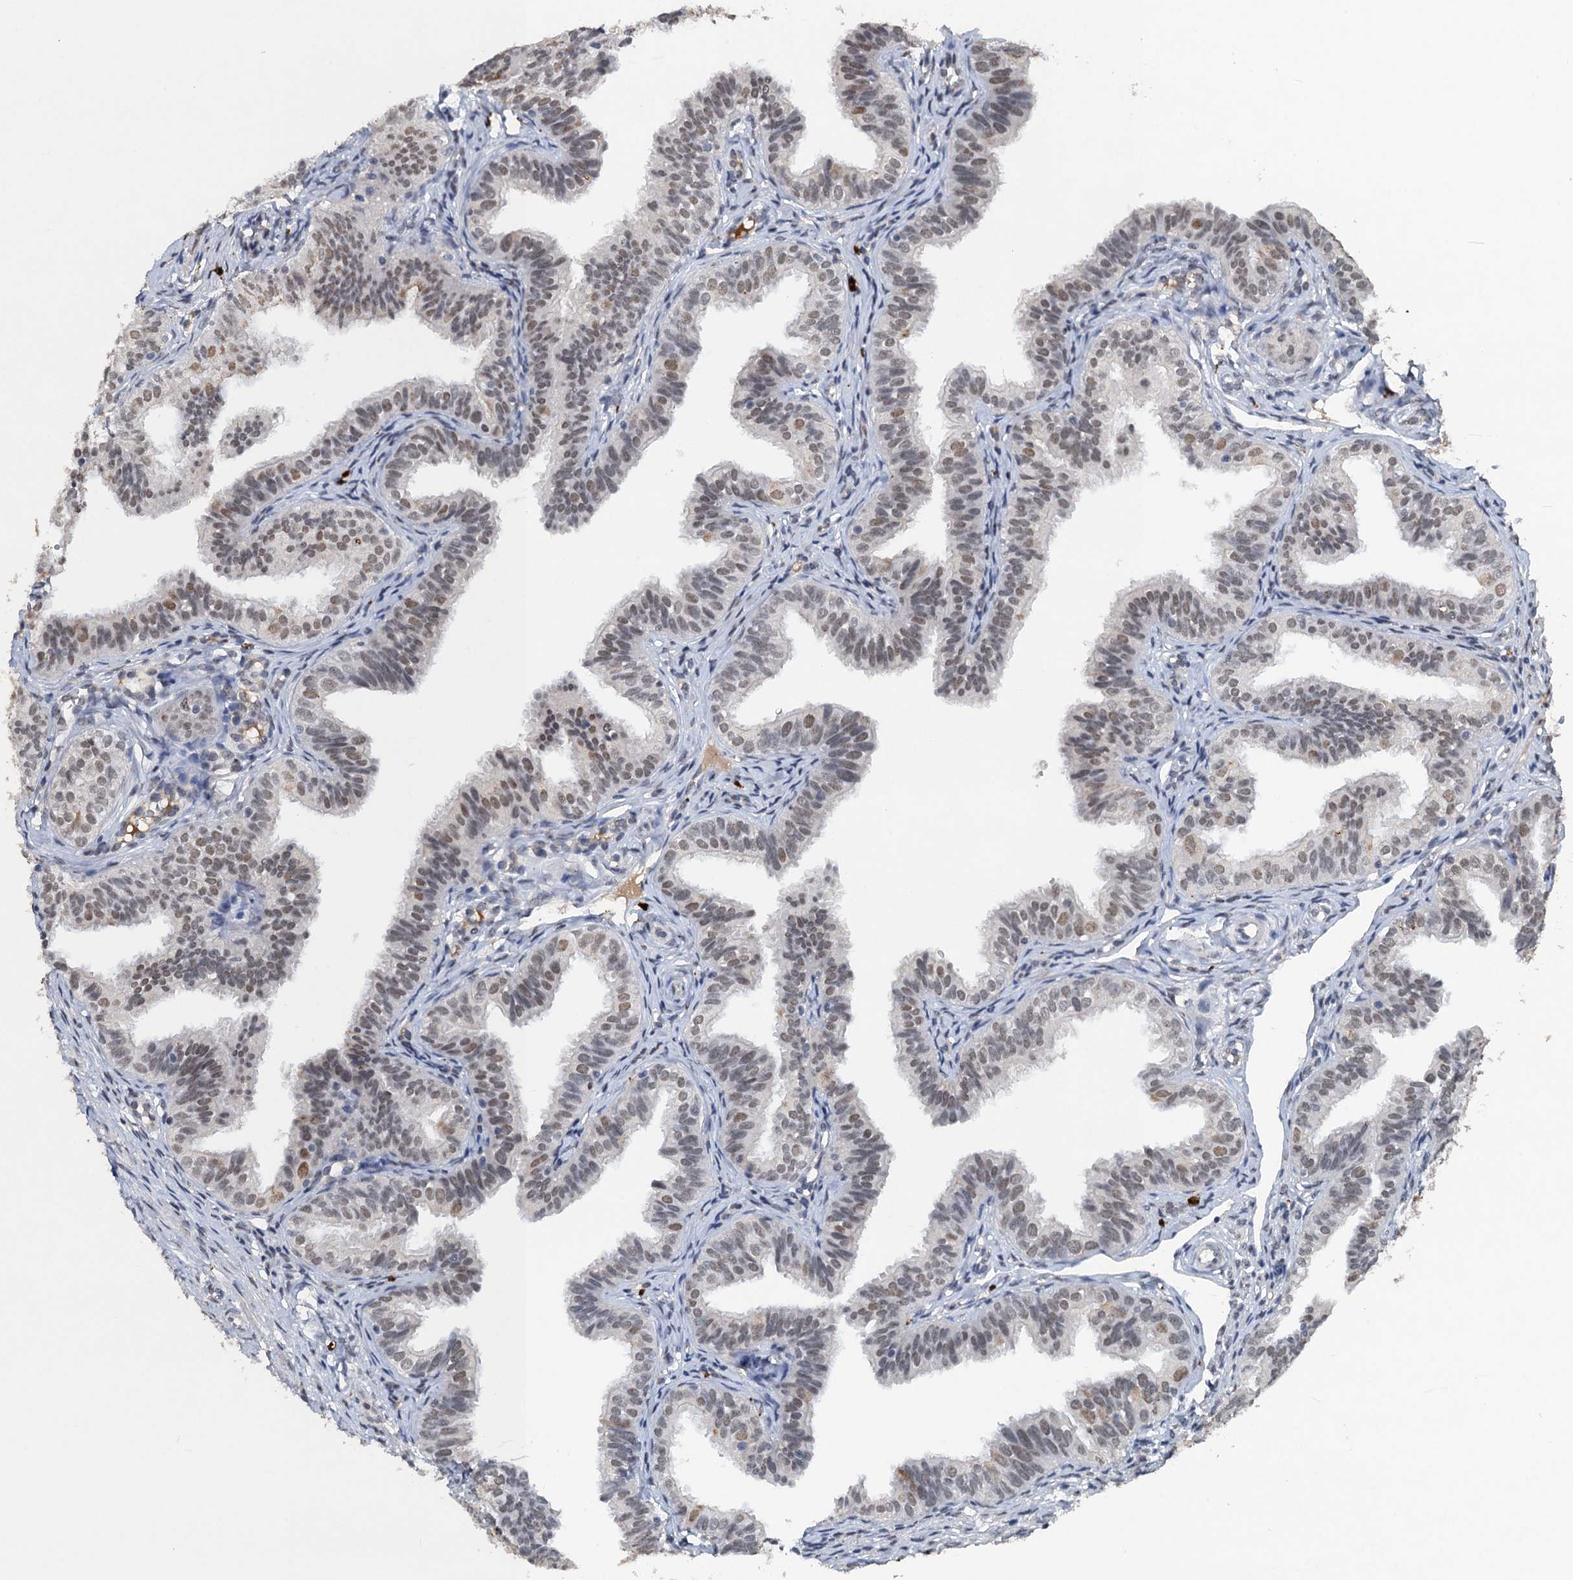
{"staining": {"intensity": "moderate", "quantity": "<25%", "location": "nuclear"}, "tissue": "fallopian tube", "cell_type": "Glandular cells", "image_type": "normal", "snomed": [{"axis": "morphology", "description": "Normal tissue, NOS"}, {"axis": "topography", "description": "Fallopian tube"}], "caption": "Fallopian tube stained with DAB (3,3'-diaminobenzidine) immunohistochemistry exhibits low levels of moderate nuclear staining in approximately <25% of glandular cells.", "gene": "CSTF3", "patient": {"sex": "female", "age": 35}}